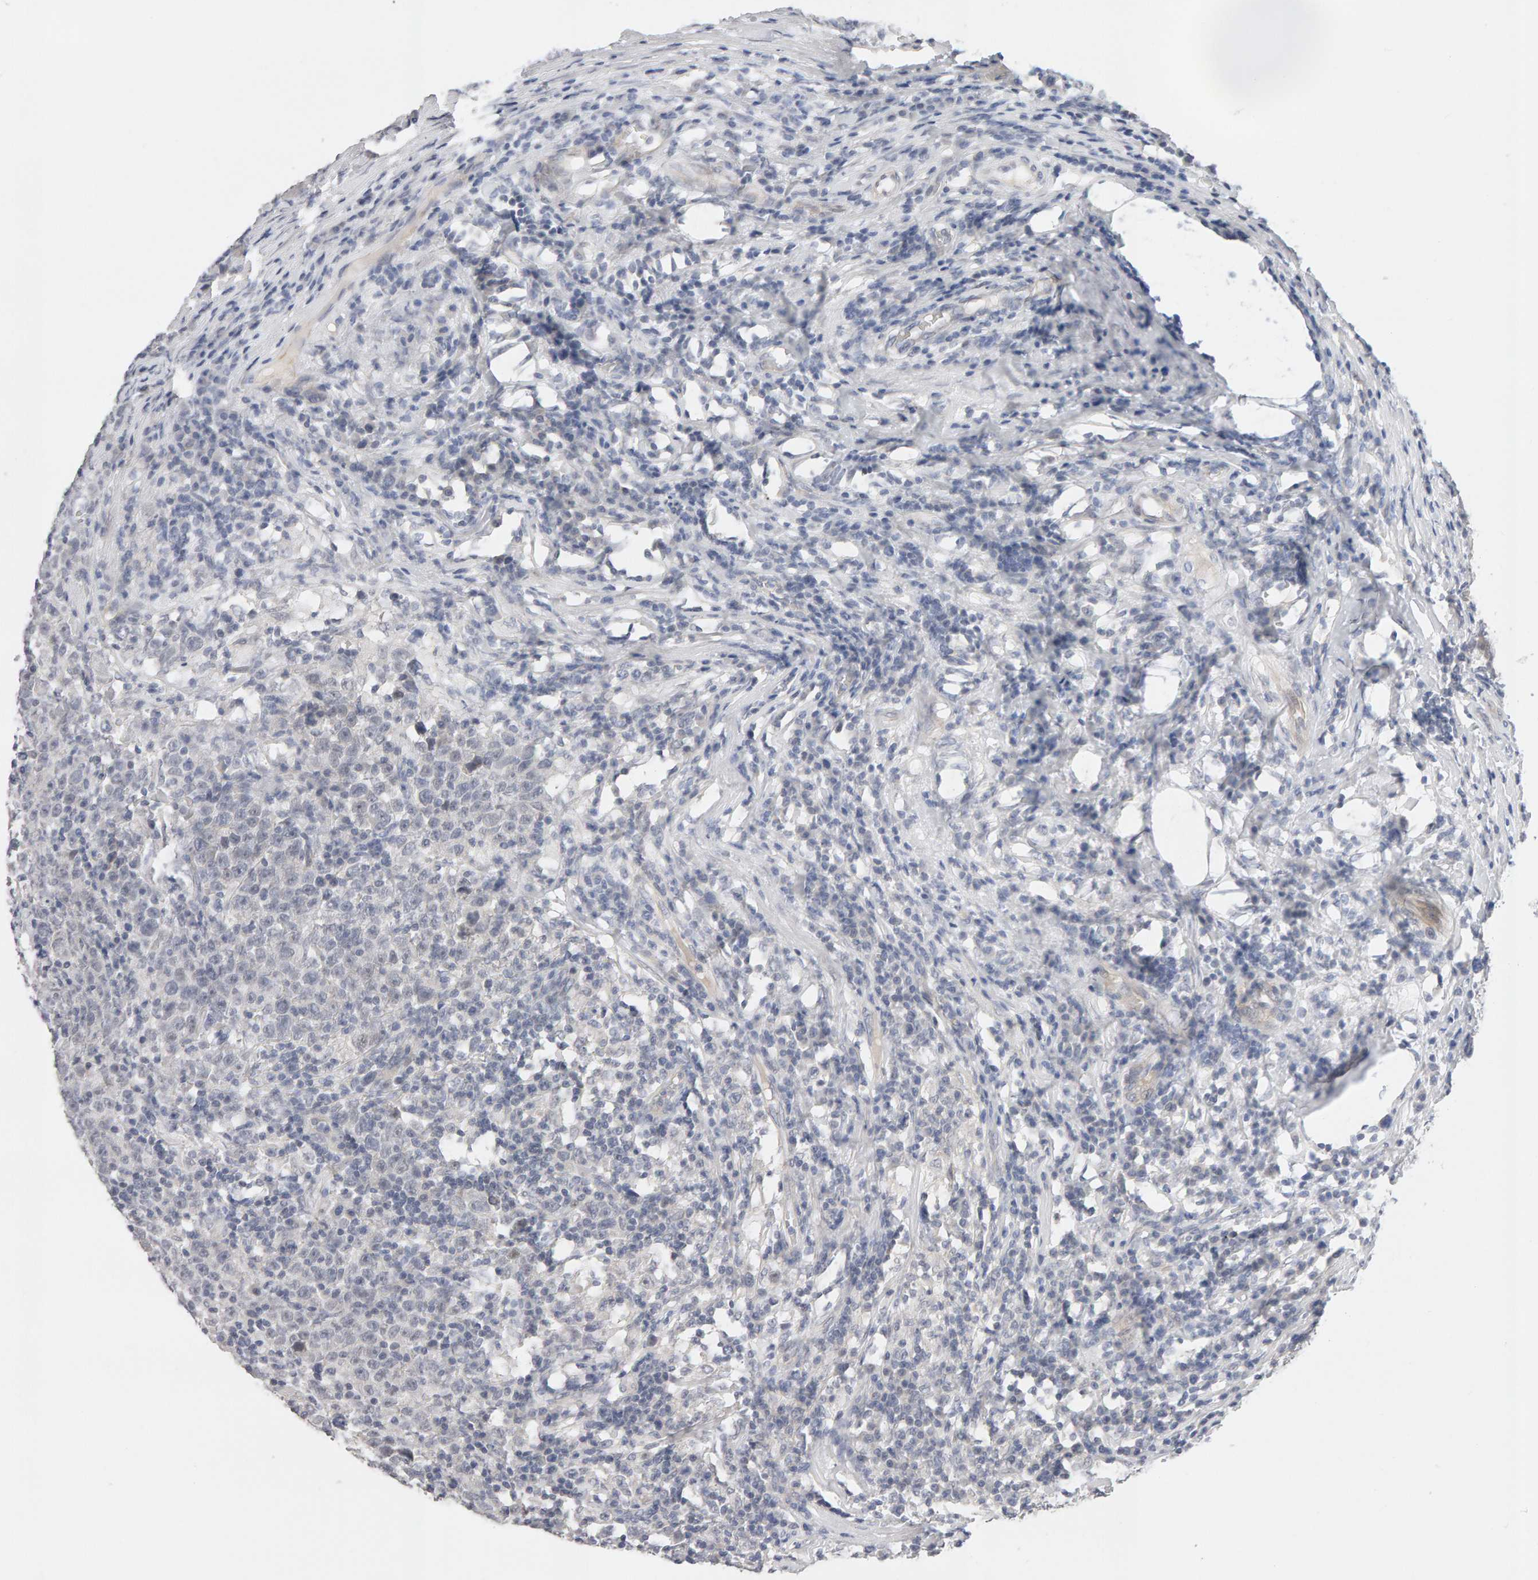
{"staining": {"intensity": "negative", "quantity": "none", "location": "none"}, "tissue": "testis cancer", "cell_type": "Tumor cells", "image_type": "cancer", "snomed": [{"axis": "morphology", "description": "Seminoma, NOS"}, {"axis": "topography", "description": "Testis"}], "caption": "High power microscopy micrograph of an immunohistochemistry histopathology image of seminoma (testis), revealing no significant staining in tumor cells.", "gene": "HNF4A", "patient": {"sex": "male", "age": 43}}